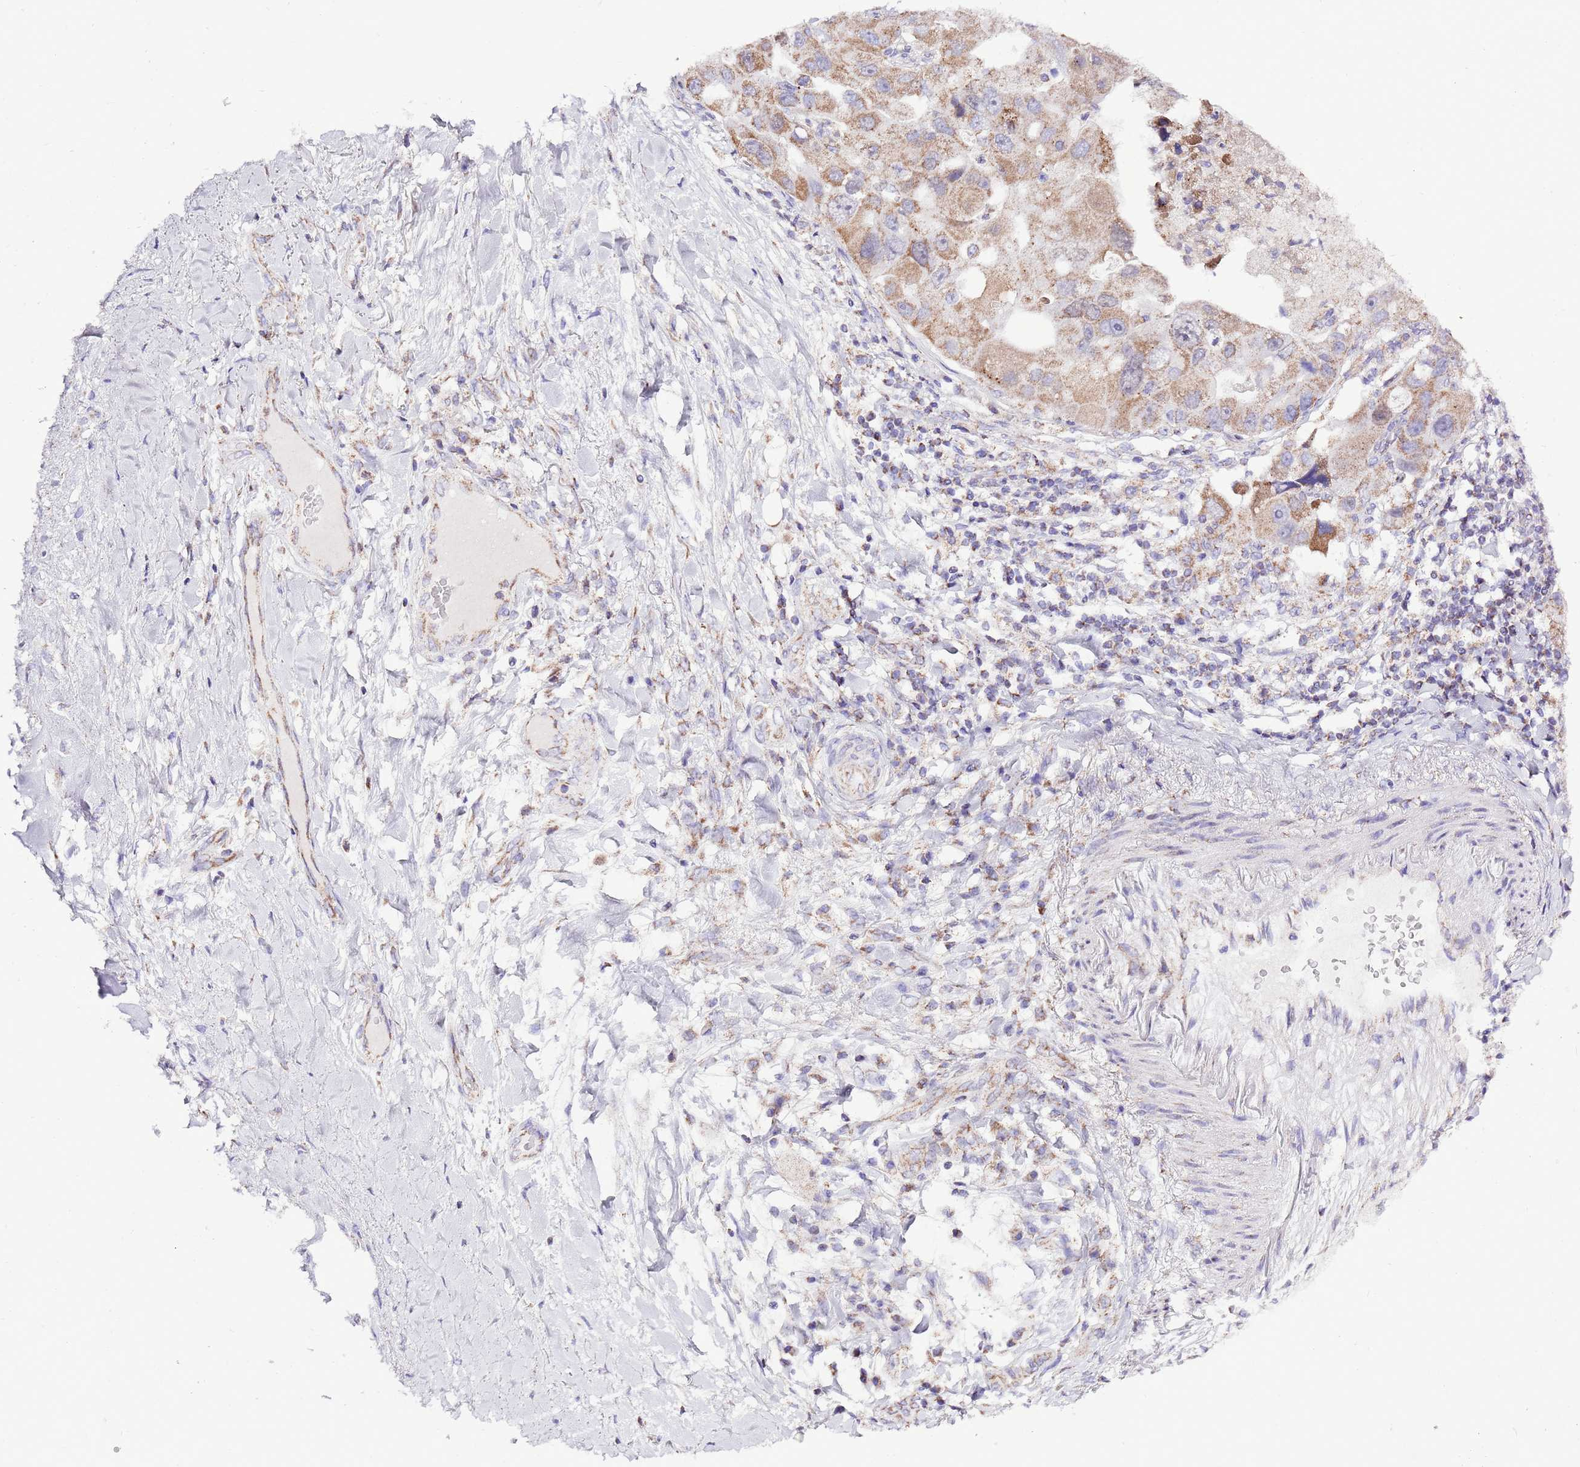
{"staining": {"intensity": "moderate", "quantity": ">75%", "location": "cytoplasmic/membranous"}, "tissue": "lung cancer", "cell_type": "Tumor cells", "image_type": "cancer", "snomed": [{"axis": "morphology", "description": "Adenocarcinoma, NOS"}, {"axis": "topography", "description": "Lung"}], "caption": "This micrograph exhibits lung cancer stained with IHC to label a protein in brown. The cytoplasmic/membranous of tumor cells show moderate positivity for the protein. Nuclei are counter-stained blue.", "gene": "TEKTIP1", "patient": {"sex": "female", "age": 54}}